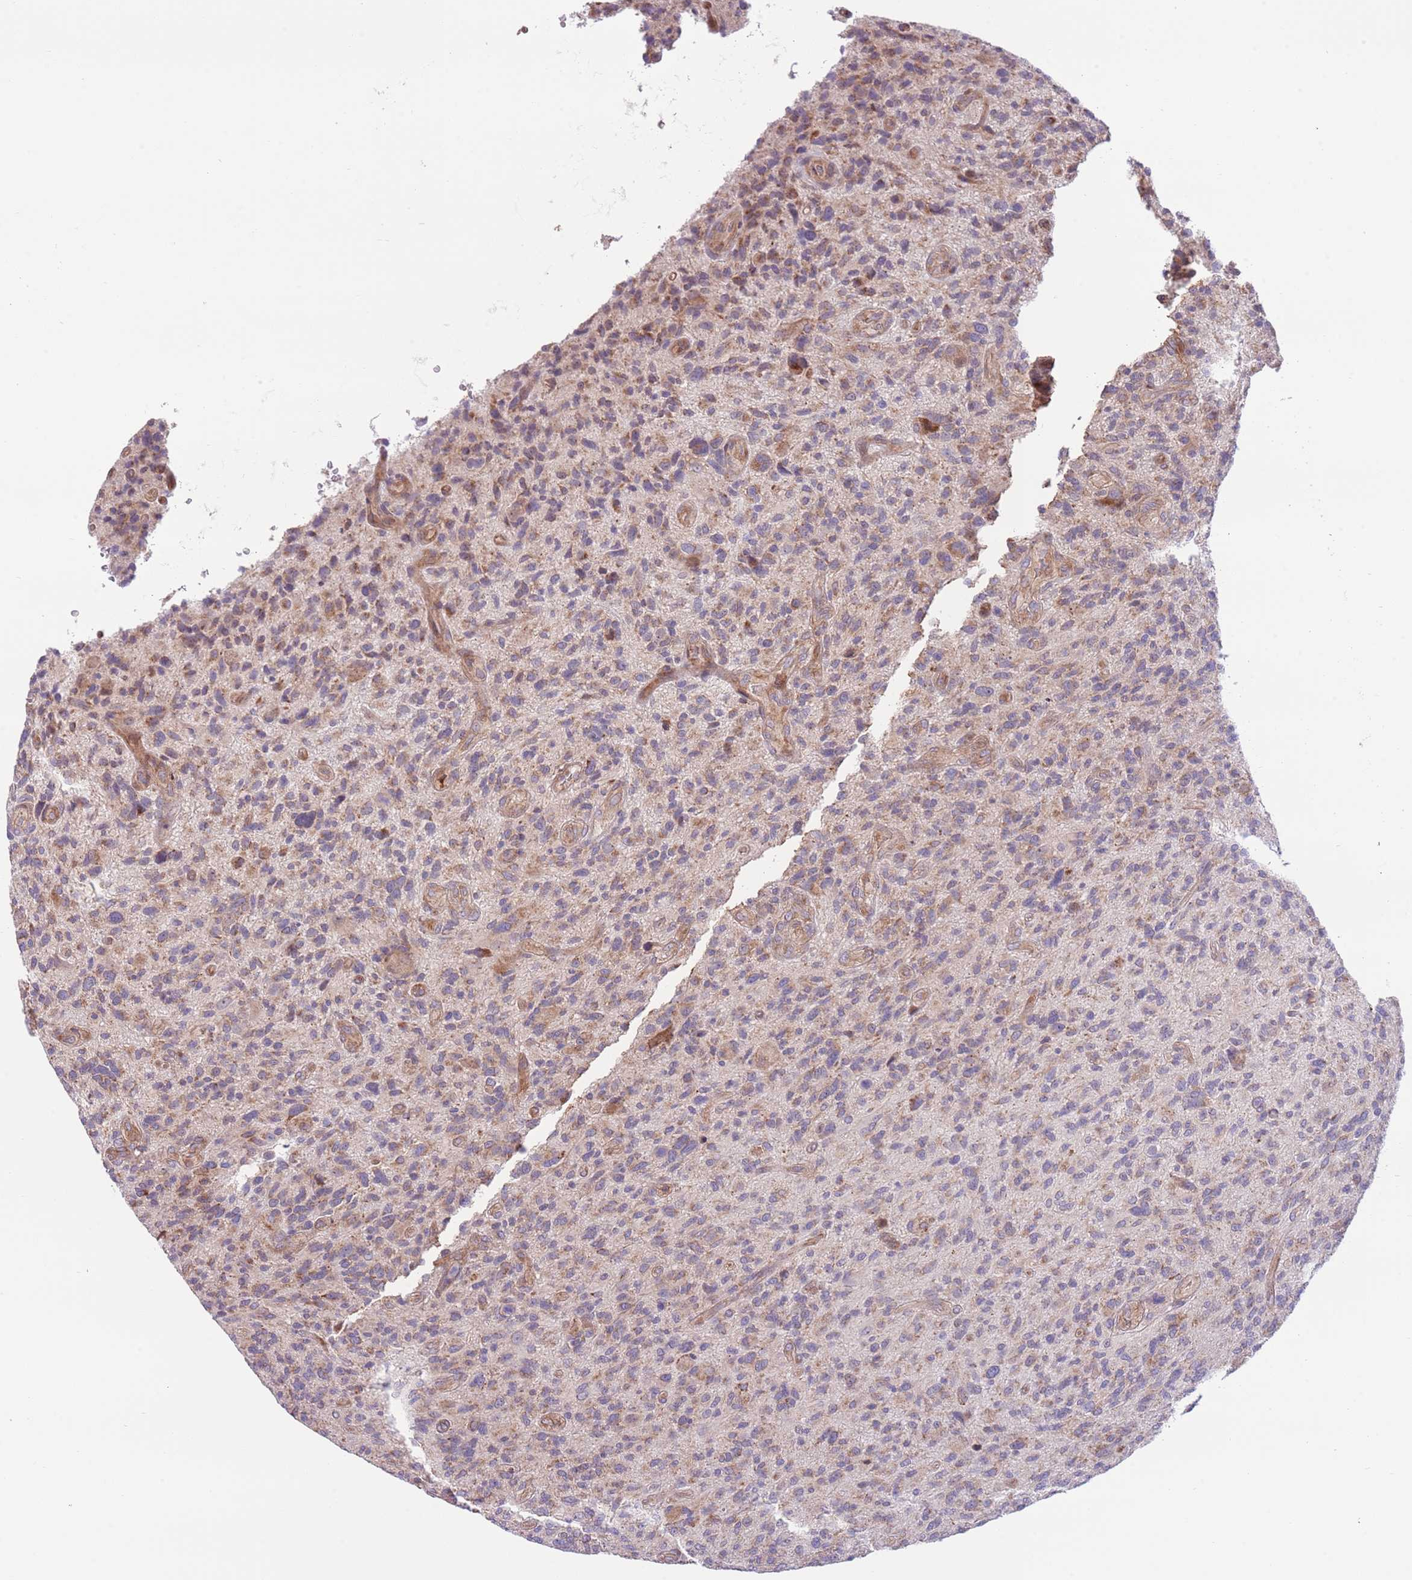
{"staining": {"intensity": "negative", "quantity": "none", "location": "none"}, "tissue": "glioma", "cell_type": "Tumor cells", "image_type": "cancer", "snomed": [{"axis": "morphology", "description": "Glioma, malignant, High grade"}, {"axis": "topography", "description": "Brain"}], "caption": "This is an IHC micrograph of high-grade glioma (malignant). There is no positivity in tumor cells.", "gene": "DAND5", "patient": {"sex": "male", "age": 47}}